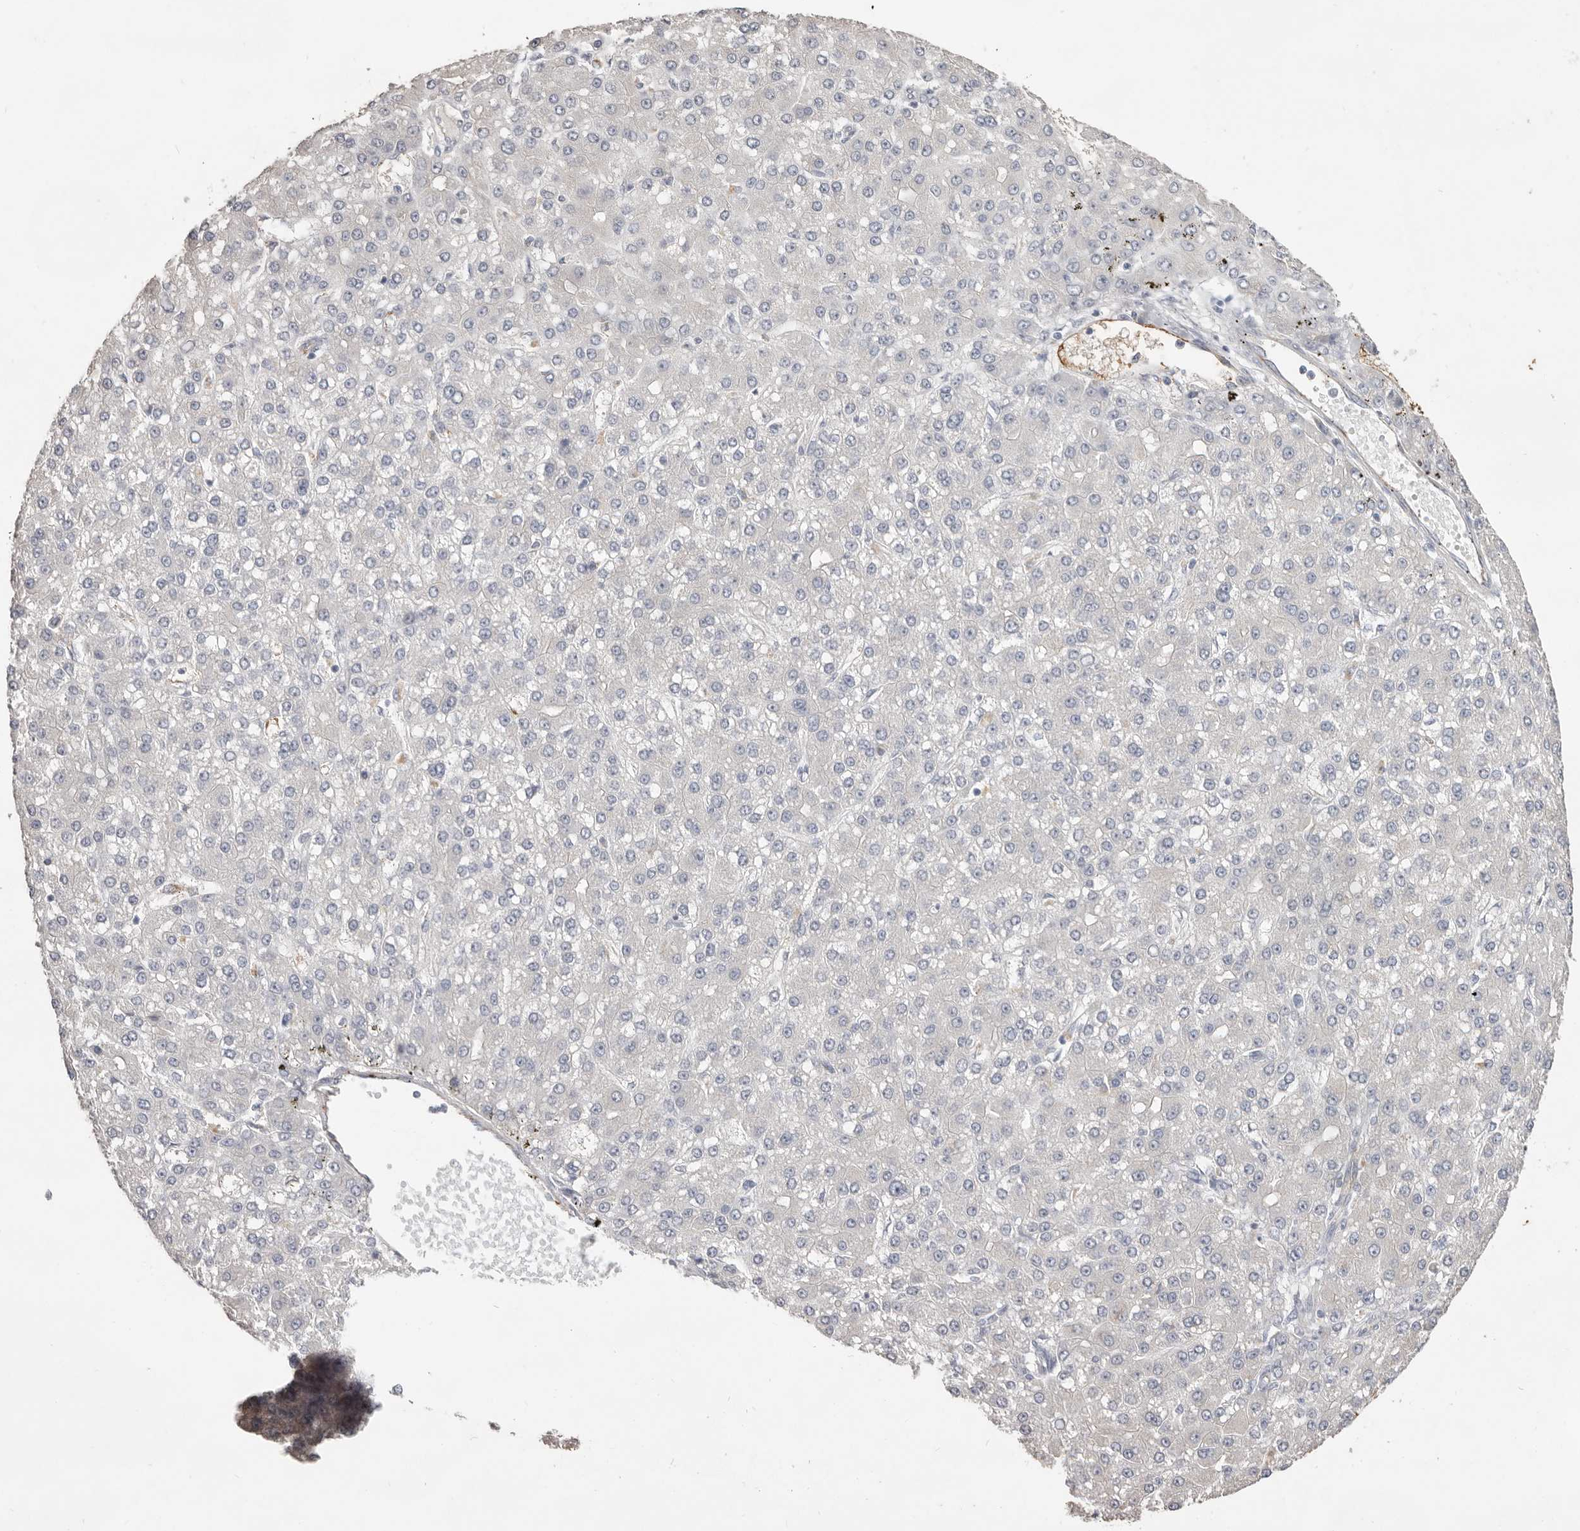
{"staining": {"intensity": "negative", "quantity": "none", "location": "none"}, "tissue": "liver cancer", "cell_type": "Tumor cells", "image_type": "cancer", "snomed": [{"axis": "morphology", "description": "Carcinoma, Hepatocellular, NOS"}, {"axis": "topography", "description": "Liver"}], "caption": "Immunohistochemistry (IHC) image of neoplastic tissue: human hepatocellular carcinoma (liver) stained with DAB displays no significant protein positivity in tumor cells.", "gene": "ZYG11B", "patient": {"sex": "male", "age": 67}}